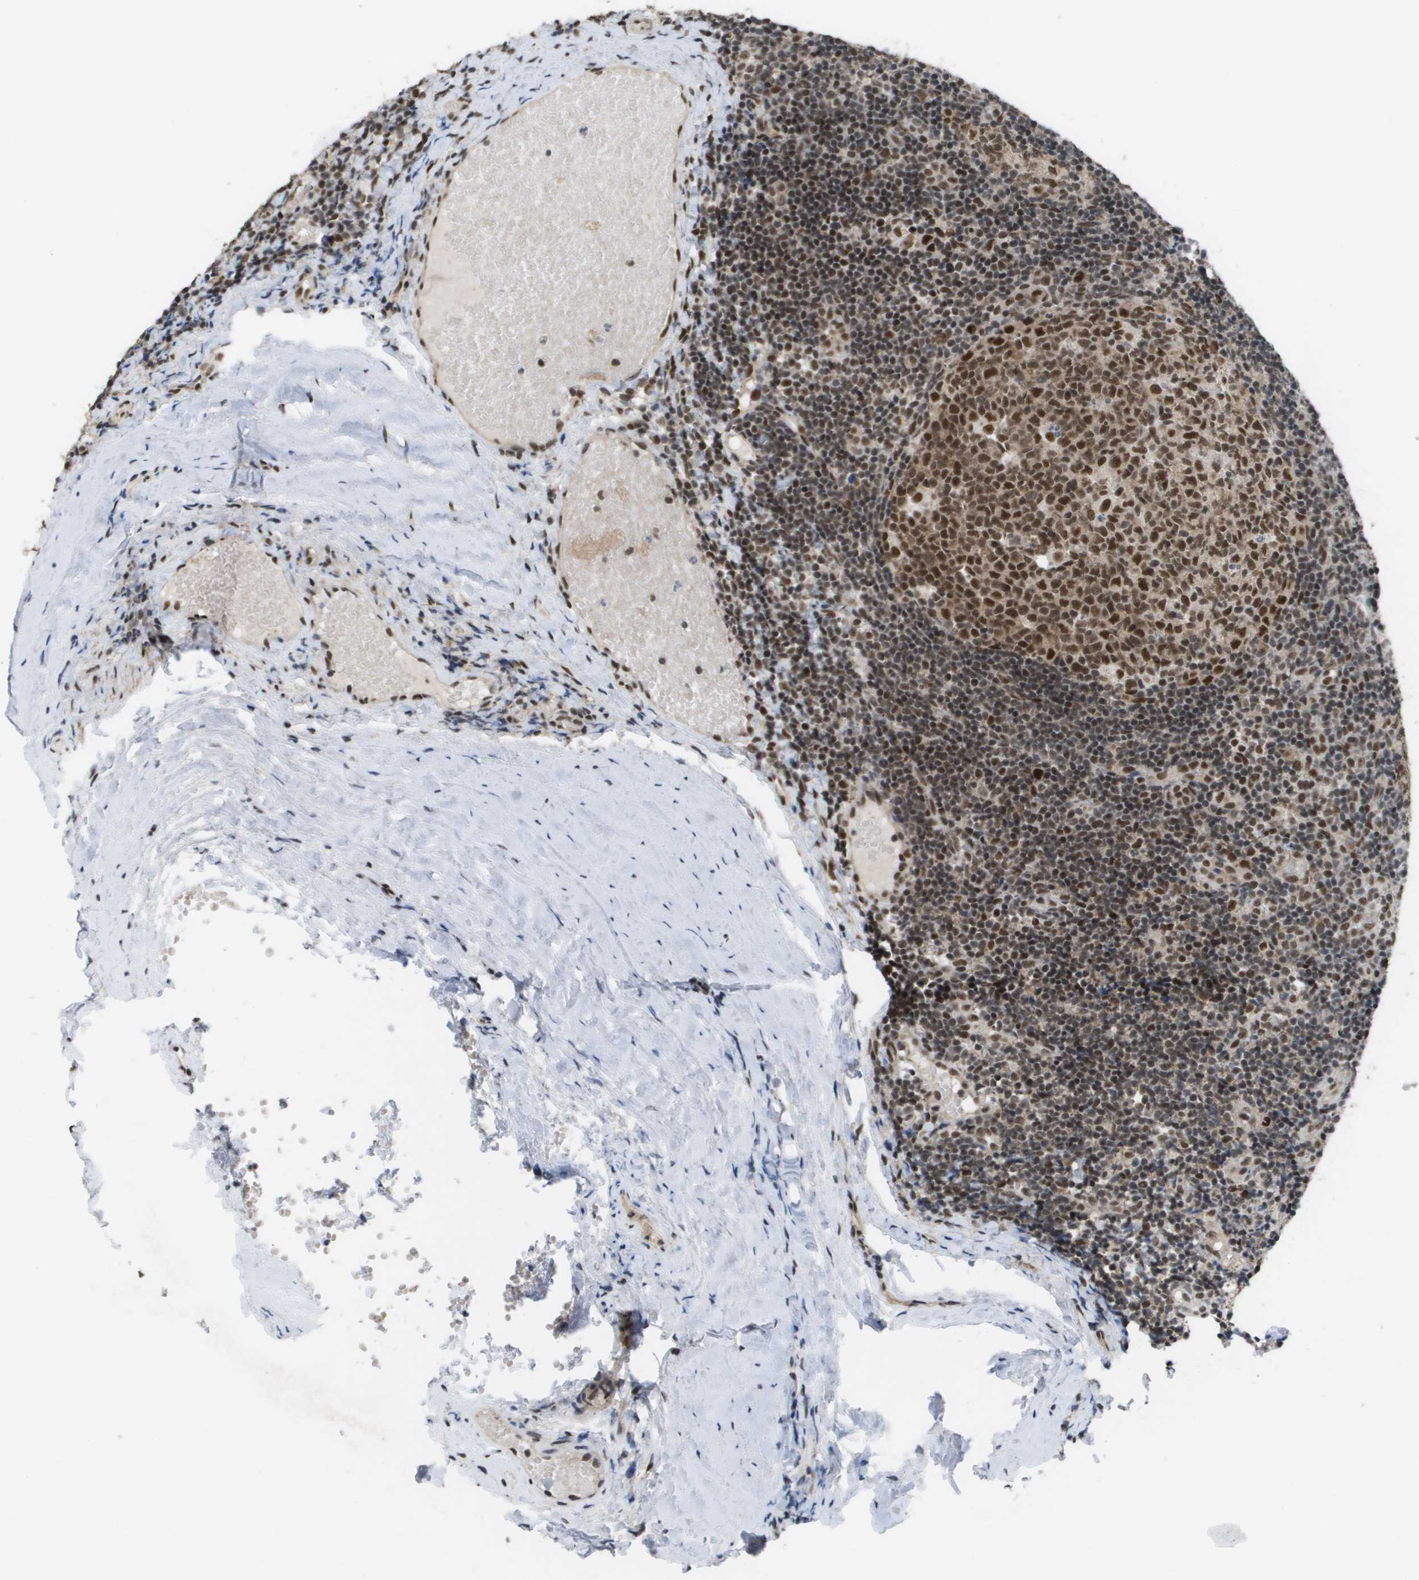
{"staining": {"intensity": "moderate", "quantity": ">75%", "location": "cytoplasmic/membranous,nuclear"}, "tissue": "tonsil", "cell_type": "Germinal center cells", "image_type": "normal", "snomed": [{"axis": "morphology", "description": "Normal tissue, NOS"}, {"axis": "topography", "description": "Tonsil"}], "caption": "Immunohistochemistry image of unremarkable human tonsil stained for a protein (brown), which exhibits medium levels of moderate cytoplasmic/membranous,nuclear staining in about >75% of germinal center cells.", "gene": "CDT1", "patient": {"sex": "female", "age": 19}}